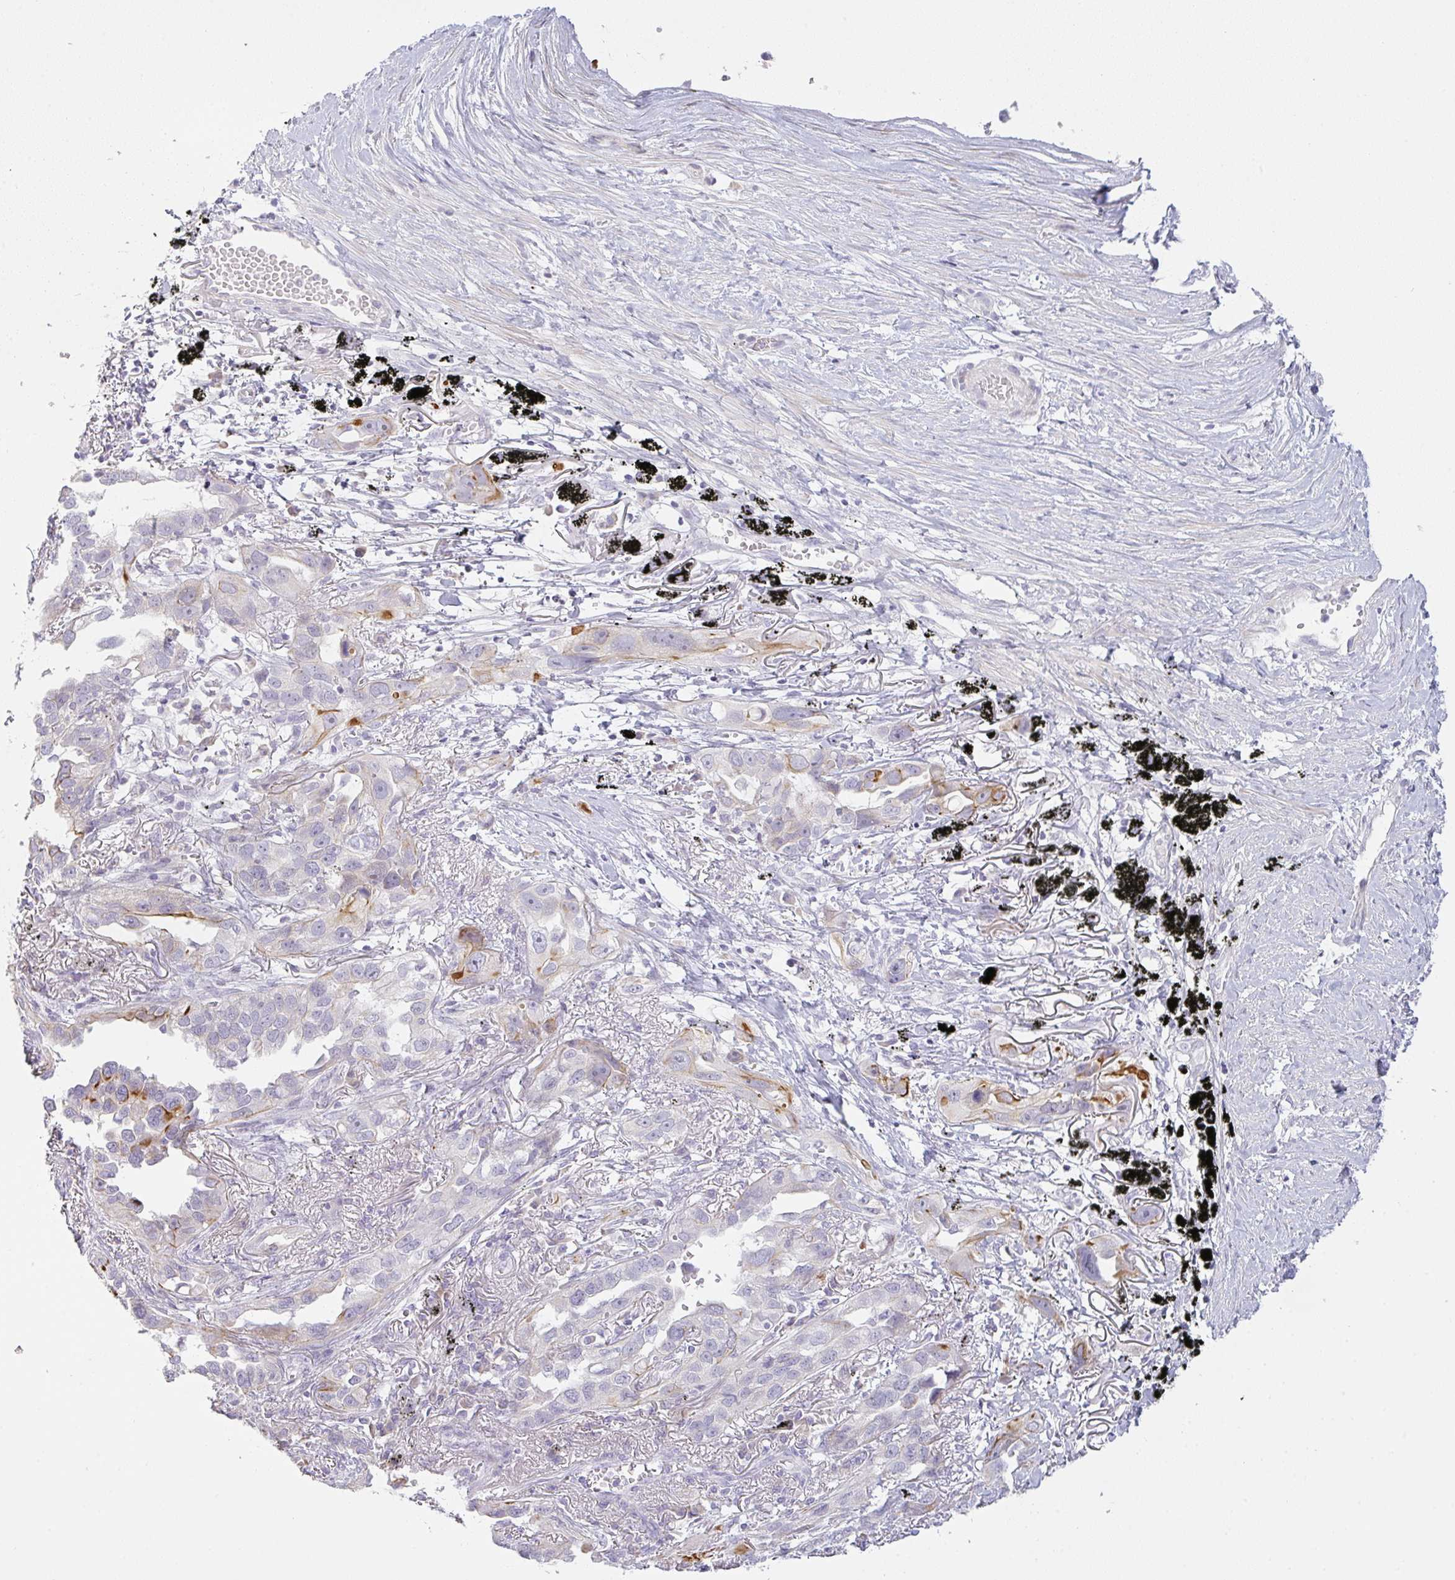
{"staining": {"intensity": "moderate", "quantity": "<25%", "location": "cytoplasmic/membranous"}, "tissue": "lung cancer", "cell_type": "Tumor cells", "image_type": "cancer", "snomed": [{"axis": "morphology", "description": "Adenocarcinoma, NOS"}, {"axis": "topography", "description": "Lung"}], "caption": "Immunohistochemical staining of lung adenocarcinoma shows moderate cytoplasmic/membranous protein staining in about <25% of tumor cells. The staining was performed using DAB (3,3'-diaminobenzidine), with brown indicating positive protein expression. Nuclei are stained blue with hematoxylin.", "gene": "SIRPB2", "patient": {"sex": "male", "age": 67}}